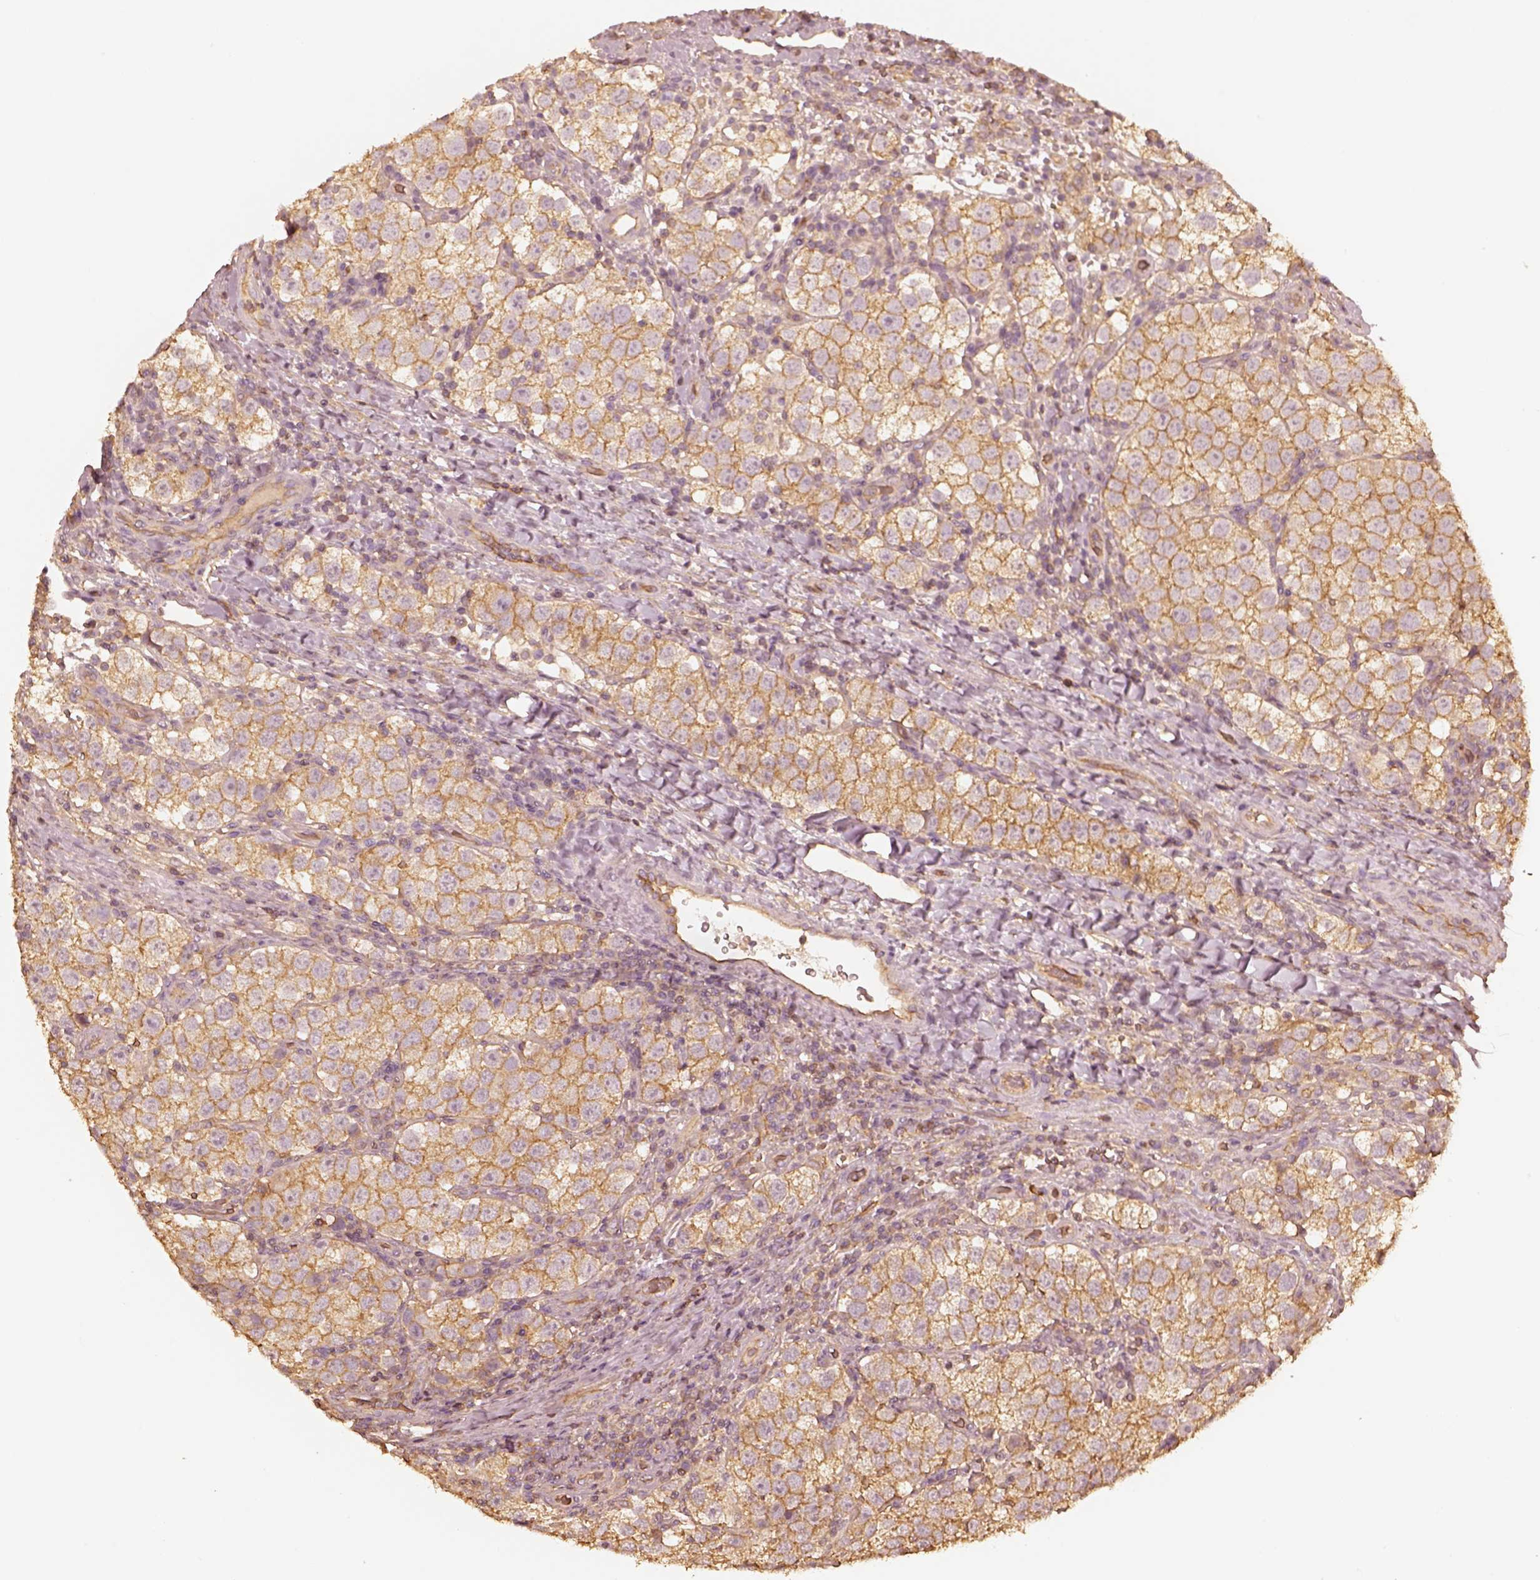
{"staining": {"intensity": "moderate", "quantity": ">75%", "location": "cytoplasmic/membranous"}, "tissue": "testis cancer", "cell_type": "Tumor cells", "image_type": "cancer", "snomed": [{"axis": "morphology", "description": "Seminoma, NOS"}, {"axis": "topography", "description": "Testis"}], "caption": "A high-resolution histopathology image shows immunohistochemistry (IHC) staining of testis cancer (seminoma), which demonstrates moderate cytoplasmic/membranous expression in about >75% of tumor cells. The staining is performed using DAB brown chromogen to label protein expression. The nuclei are counter-stained blue using hematoxylin.", "gene": "WDR7", "patient": {"sex": "male", "age": 37}}